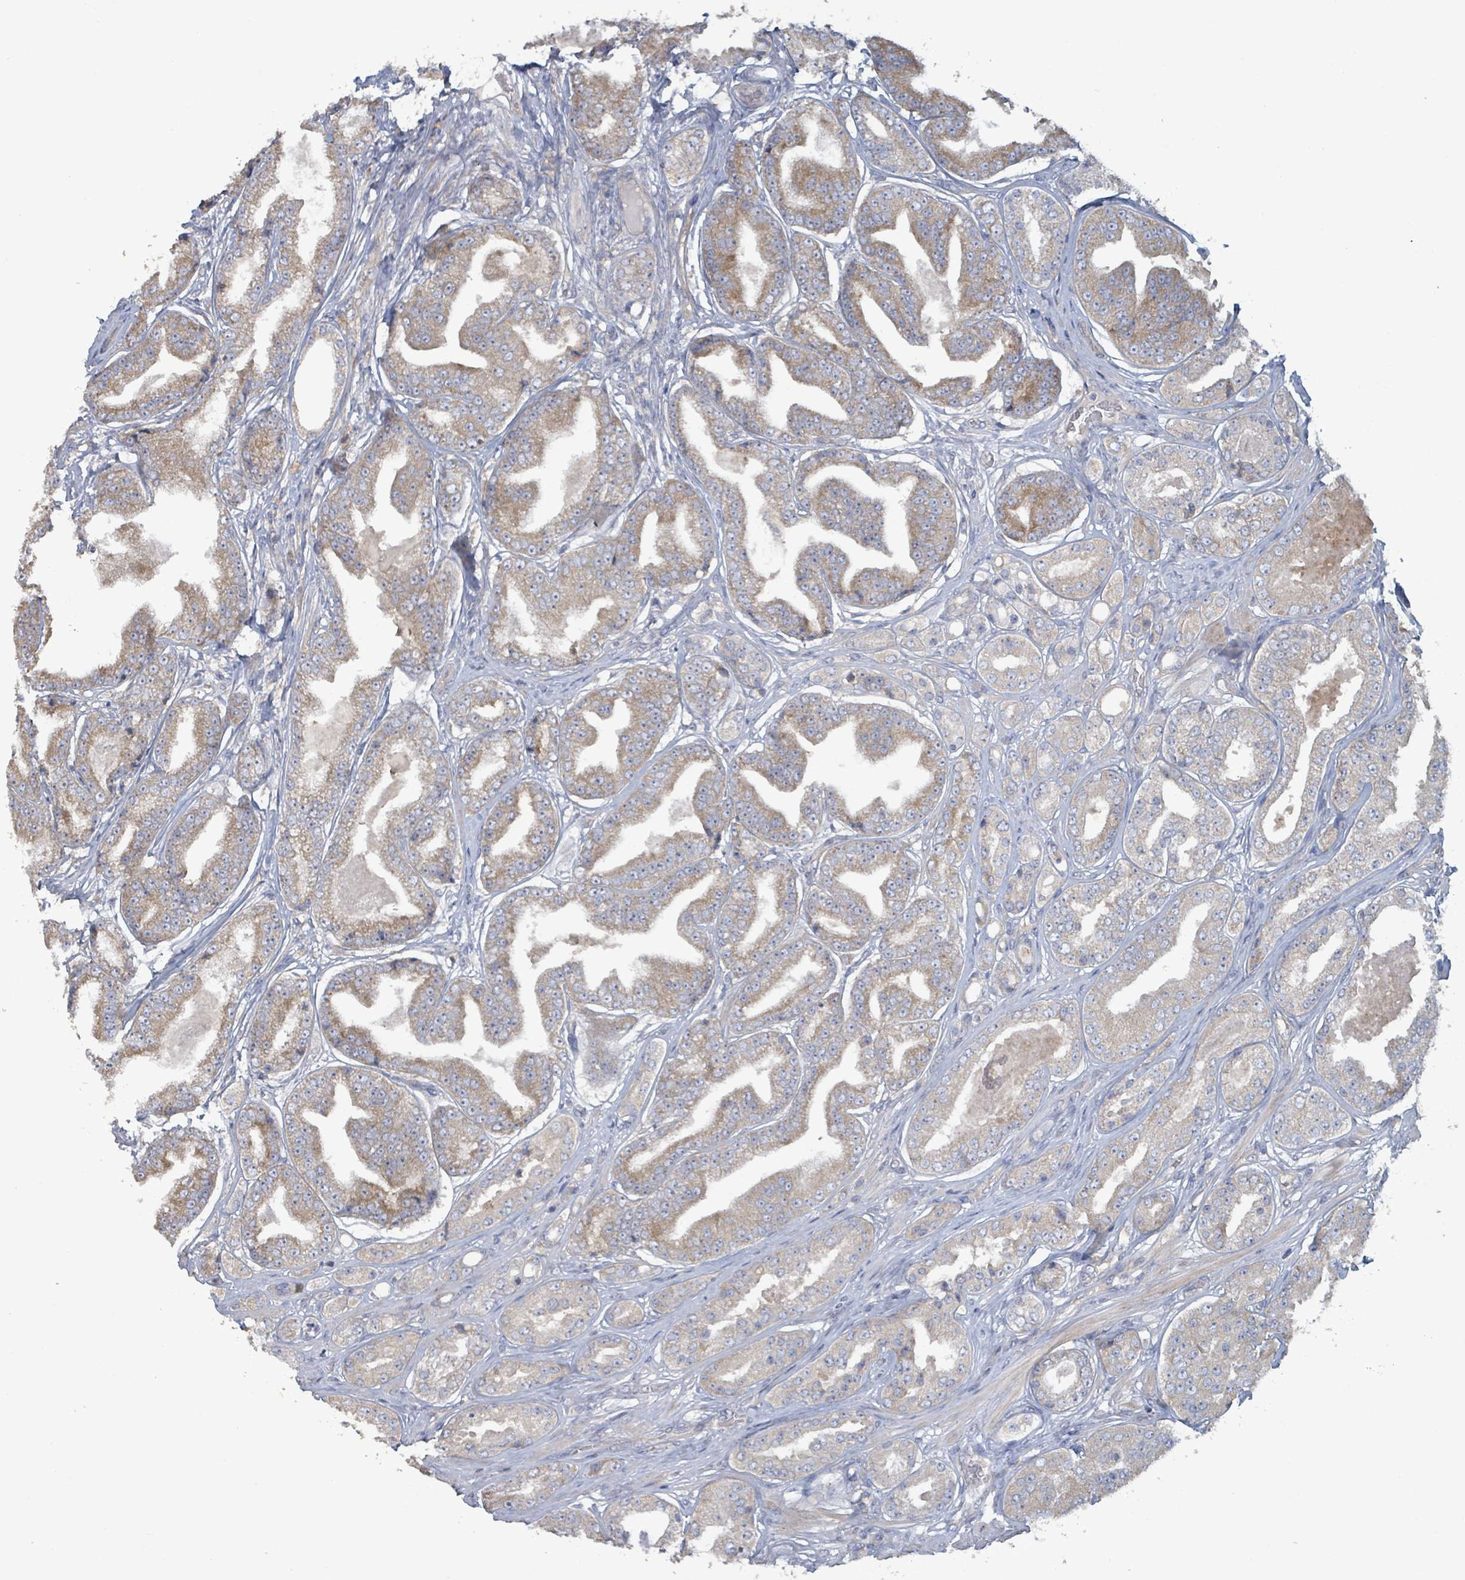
{"staining": {"intensity": "moderate", "quantity": "25%-75%", "location": "cytoplasmic/membranous"}, "tissue": "prostate cancer", "cell_type": "Tumor cells", "image_type": "cancer", "snomed": [{"axis": "morphology", "description": "Adenocarcinoma, High grade"}, {"axis": "topography", "description": "Prostate"}], "caption": "Protein expression by immunohistochemistry (IHC) reveals moderate cytoplasmic/membranous staining in about 25%-75% of tumor cells in adenocarcinoma (high-grade) (prostate).", "gene": "RPL32", "patient": {"sex": "male", "age": 63}}